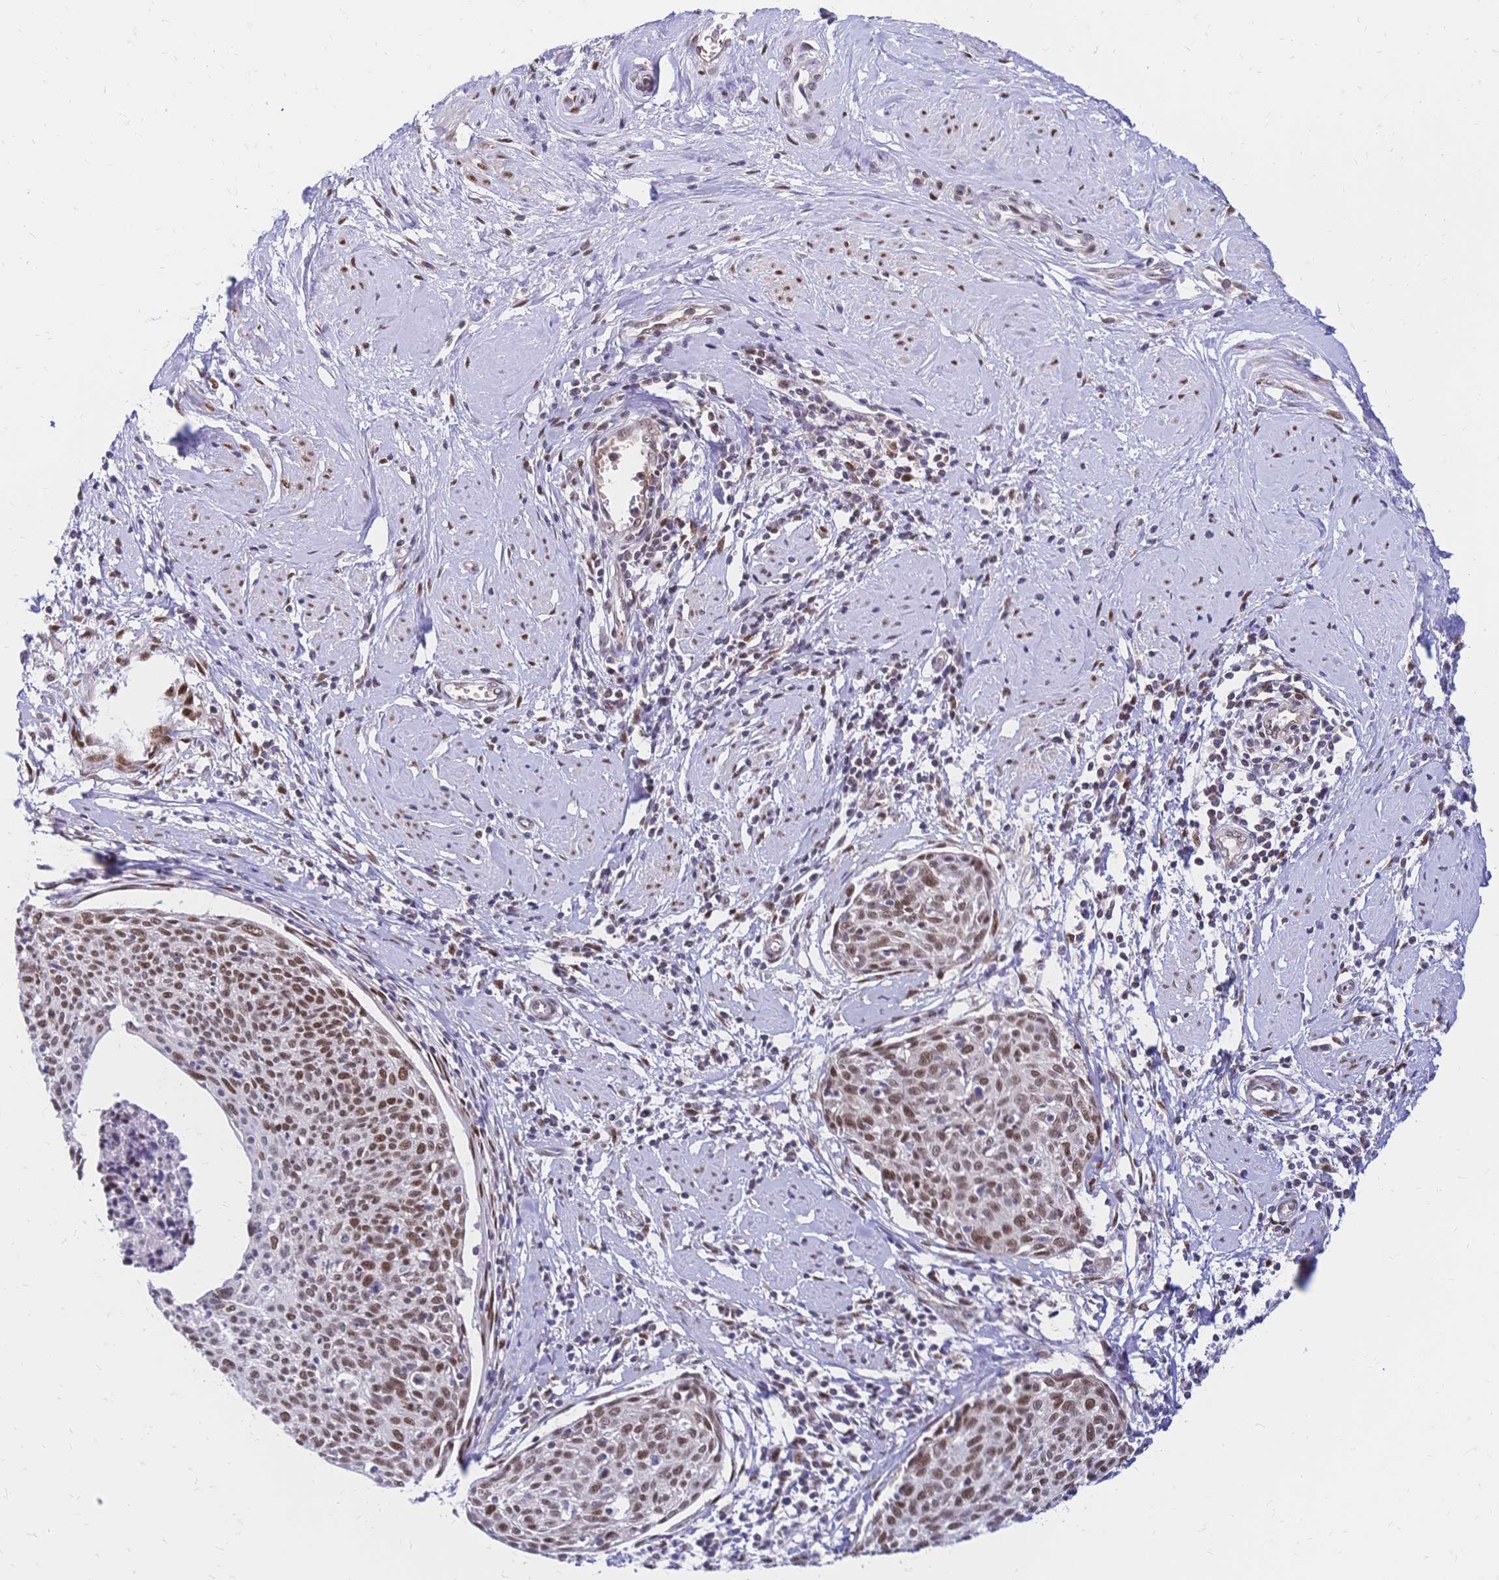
{"staining": {"intensity": "moderate", "quantity": ">75%", "location": "nuclear"}, "tissue": "cervical cancer", "cell_type": "Tumor cells", "image_type": "cancer", "snomed": [{"axis": "morphology", "description": "Squamous cell carcinoma, NOS"}, {"axis": "topography", "description": "Cervix"}], "caption": "IHC staining of cervical squamous cell carcinoma, which reveals medium levels of moderate nuclear expression in about >75% of tumor cells indicating moderate nuclear protein staining. The staining was performed using DAB (3,3'-diaminobenzidine) (brown) for protein detection and nuclei were counterstained in hematoxylin (blue).", "gene": "NFIC", "patient": {"sex": "female", "age": 49}}